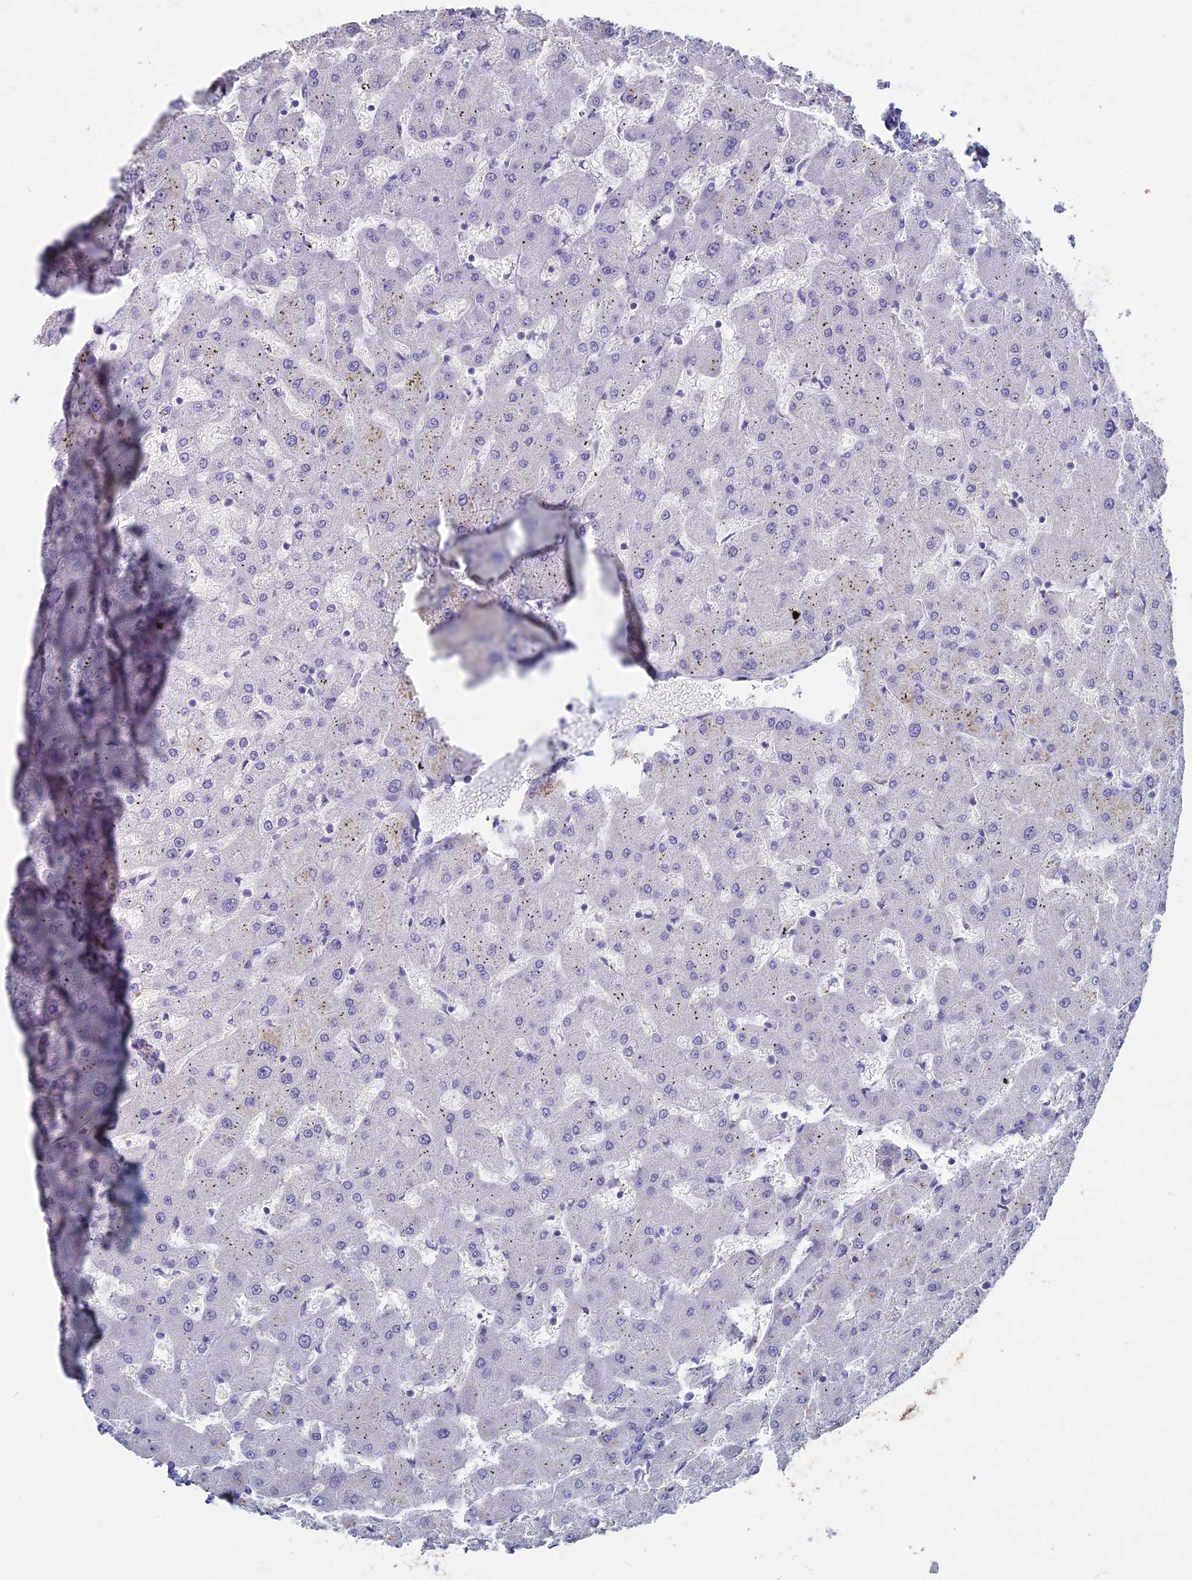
{"staining": {"intensity": "negative", "quantity": "none", "location": "none"}, "tissue": "liver", "cell_type": "Cholangiocytes", "image_type": "normal", "snomed": [{"axis": "morphology", "description": "Normal tissue, NOS"}, {"axis": "topography", "description": "Liver"}], "caption": "Liver was stained to show a protein in brown. There is no significant expression in cholangiocytes. (DAB IHC with hematoxylin counter stain).", "gene": "NCAM1", "patient": {"sex": "female", "age": 63}}